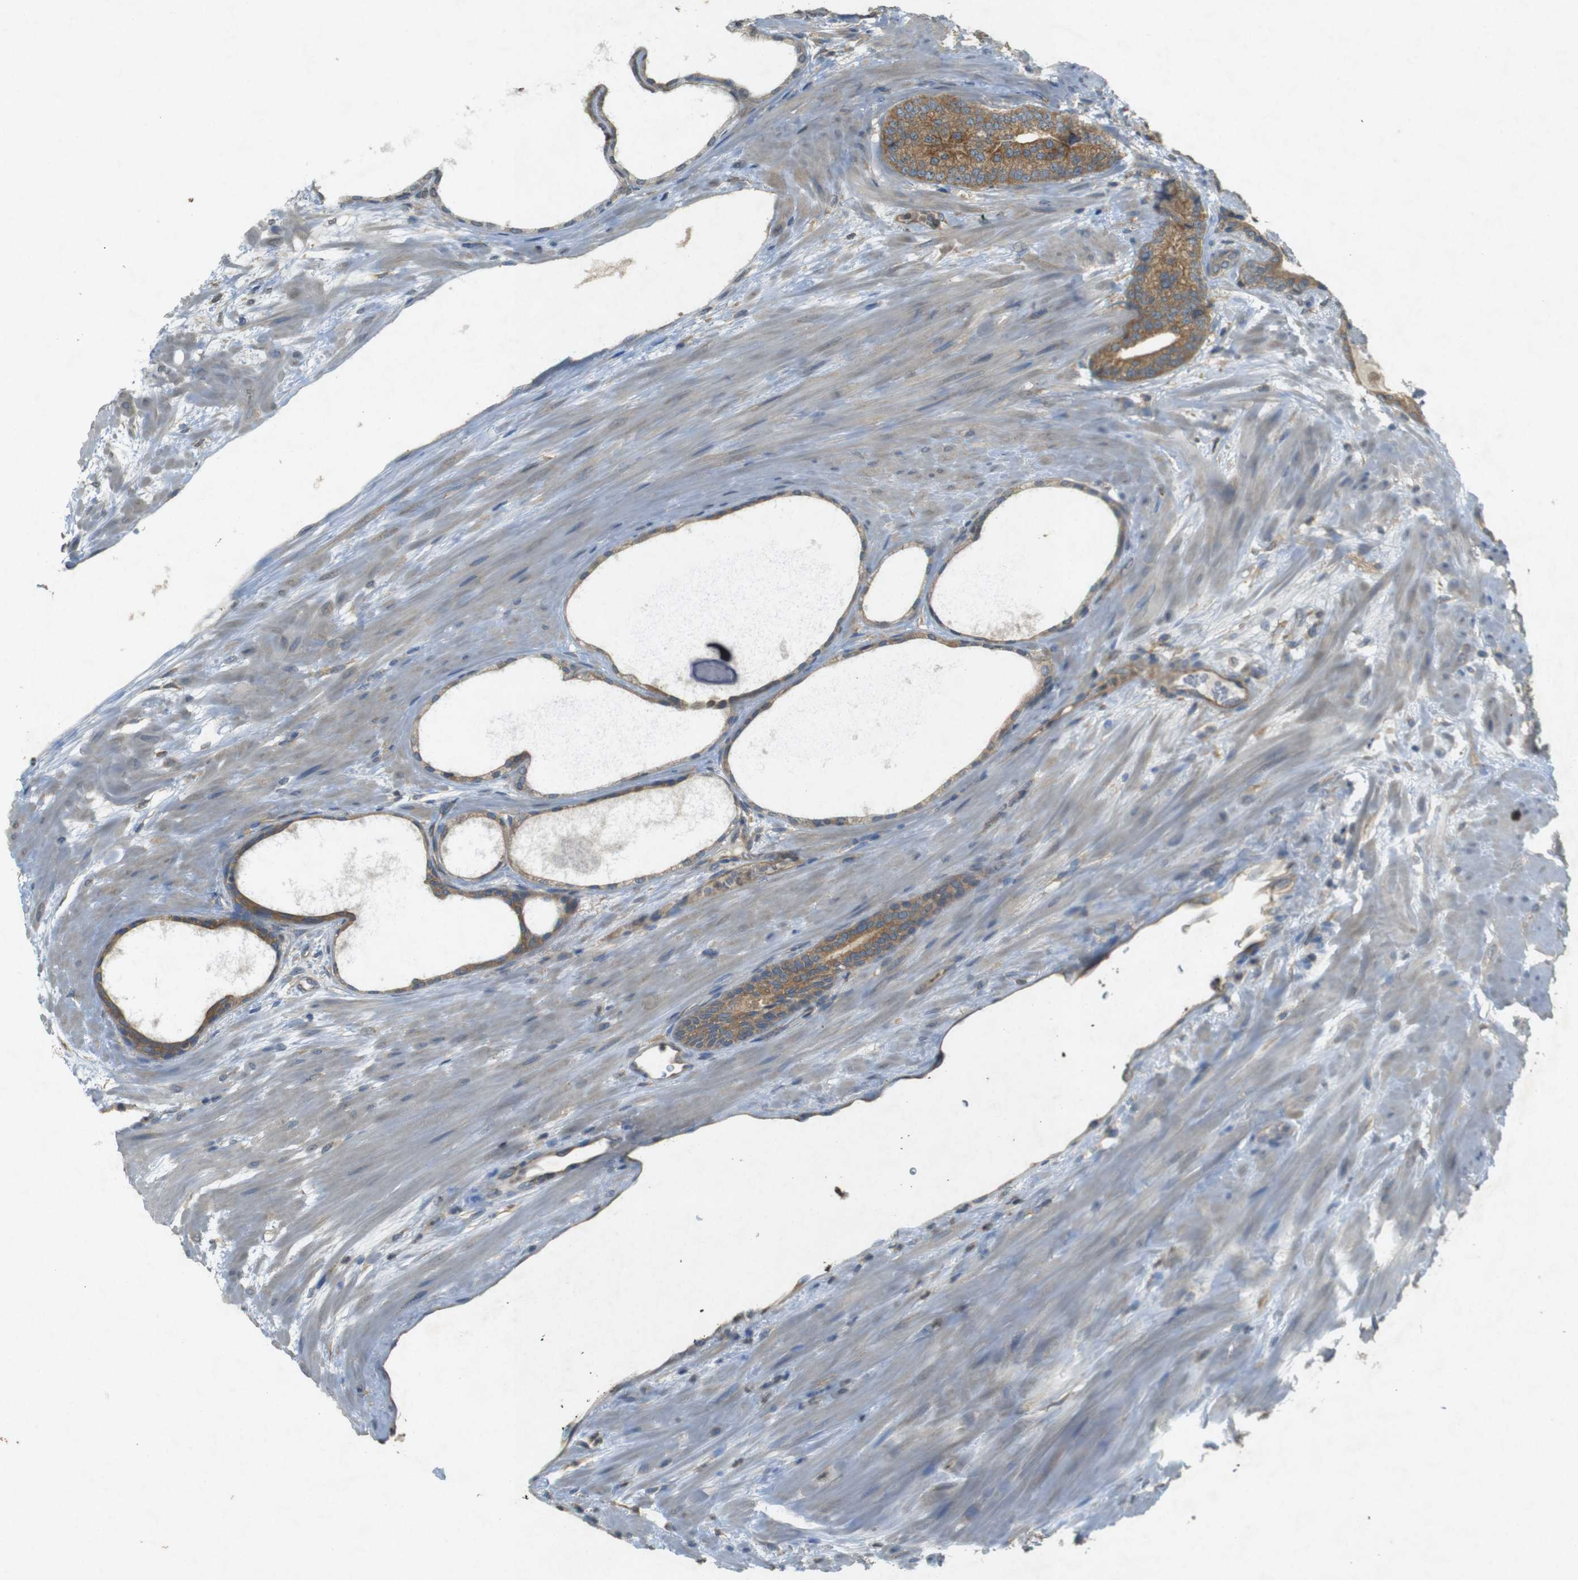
{"staining": {"intensity": "moderate", "quantity": ">75%", "location": "cytoplasmic/membranous"}, "tissue": "prostate cancer", "cell_type": "Tumor cells", "image_type": "cancer", "snomed": [{"axis": "morphology", "description": "Adenocarcinoma, High grade"}, {"axis": "topography", "description": "Prostate"}], "caption": "High-grade adenocarcinoma (prostate) stained with DAB (3,3'-diaminobenzidine) immunohistochemistry shows medium levels of moderate cytoplasmic/membranous staining in about >75% of tumor cells.", "gene": "KIF5B", "patient": {"sex": "male", "age": 61}}